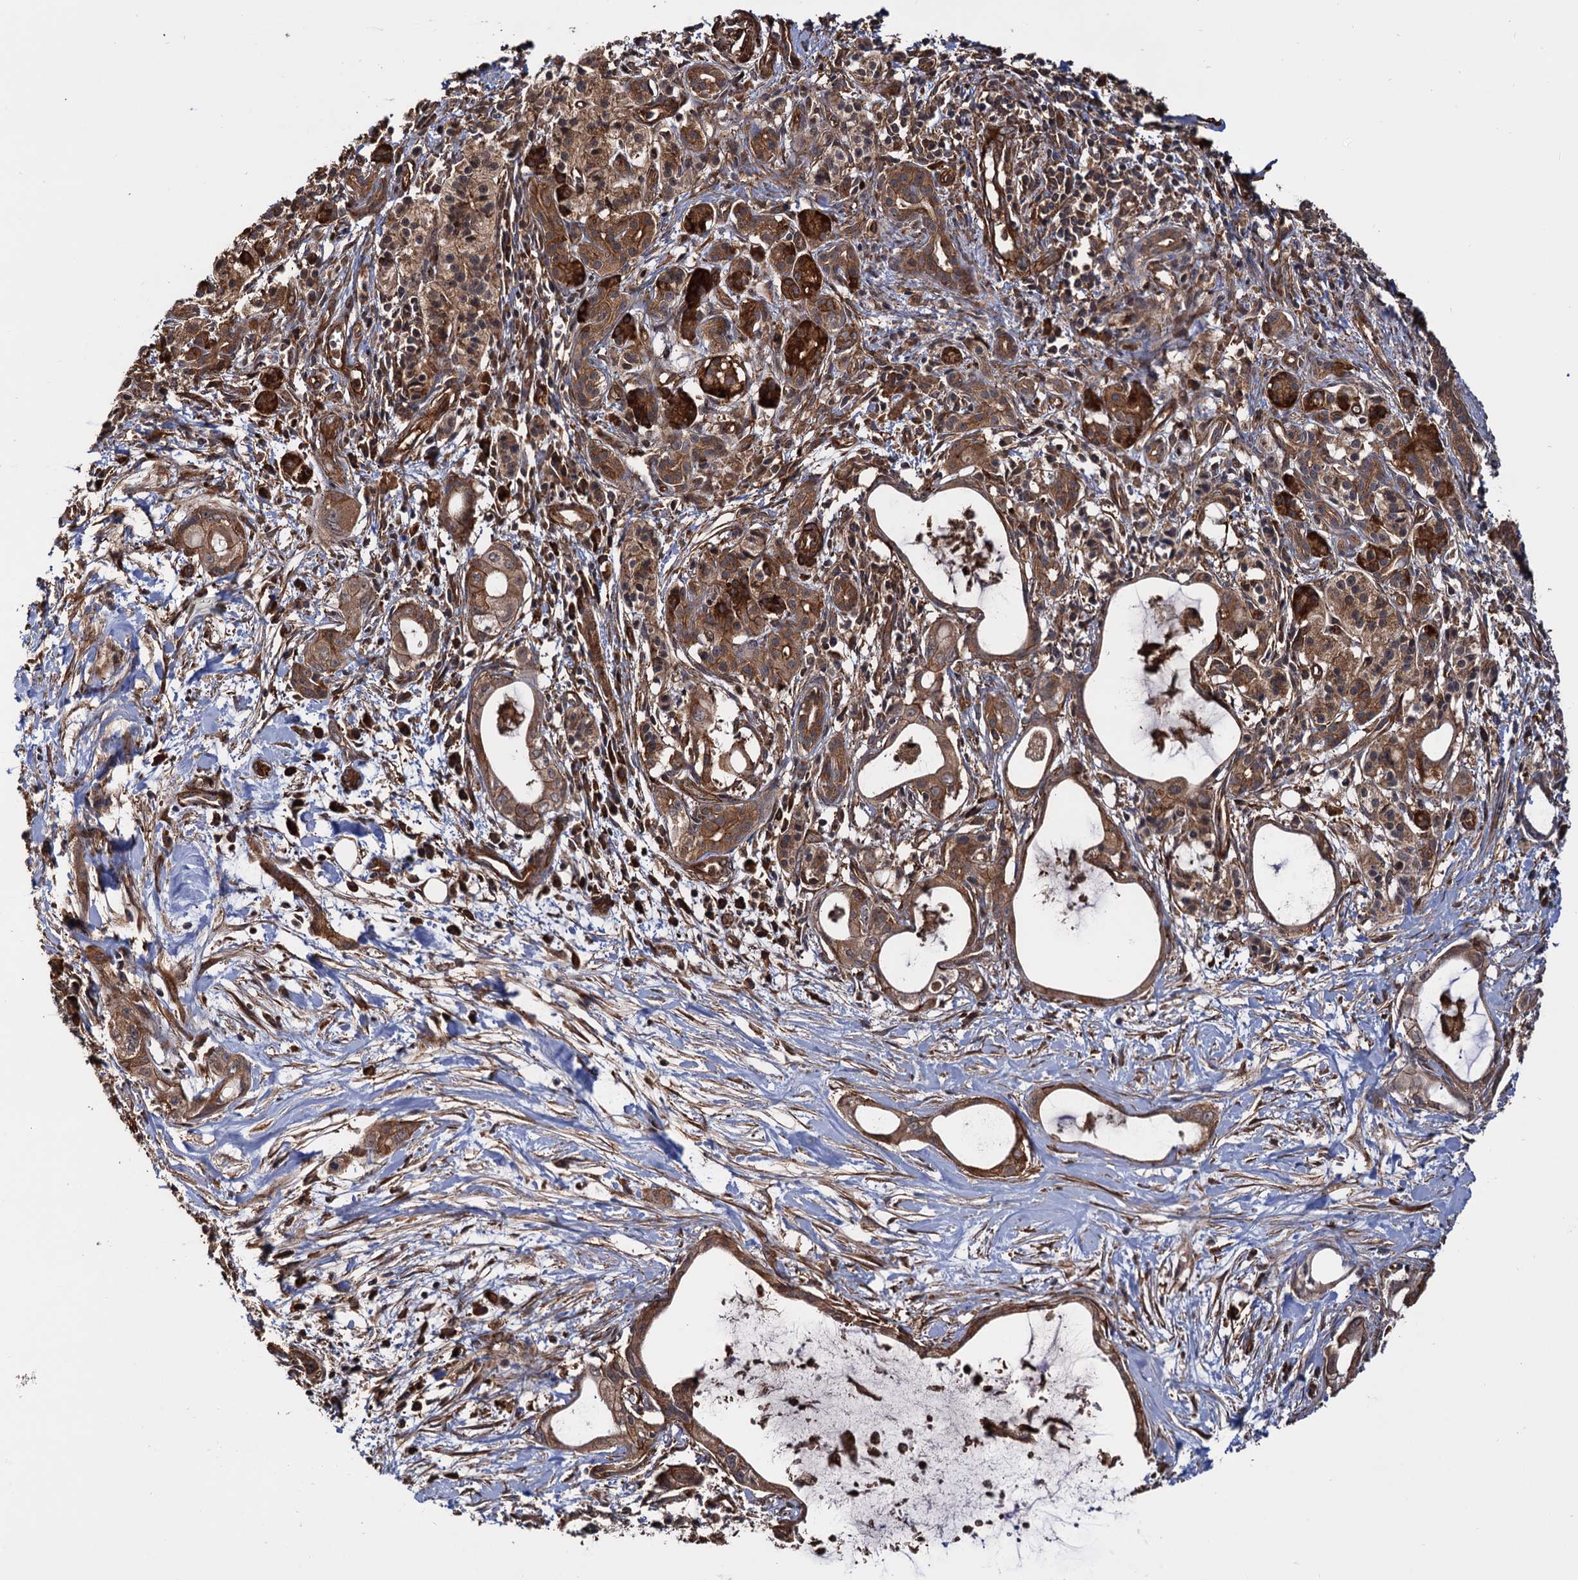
{"staining": {"intensity": "moderate", "quantity": ">75%", "location": "cytoplasmic/membranous"}, "tissue": "pancreatic cancer", "cell_type": "Tumor cells", "image_type": "cancer", "snomed": [{"axis": "morphology", "description": "Adenocarcinoma, NOS"}, {"axis": "topography", "description": "Pancreas"}], "caption": "IHC image of pancreatic cancer (adenocarcinoma) stained for a protein (brown), which shows medium levels of moderate cytoplasmic/membranous positivity in about >75% of tumor cells.", "gene": "ATP8B4", "patient": {"sex": "male", "age": 72}}